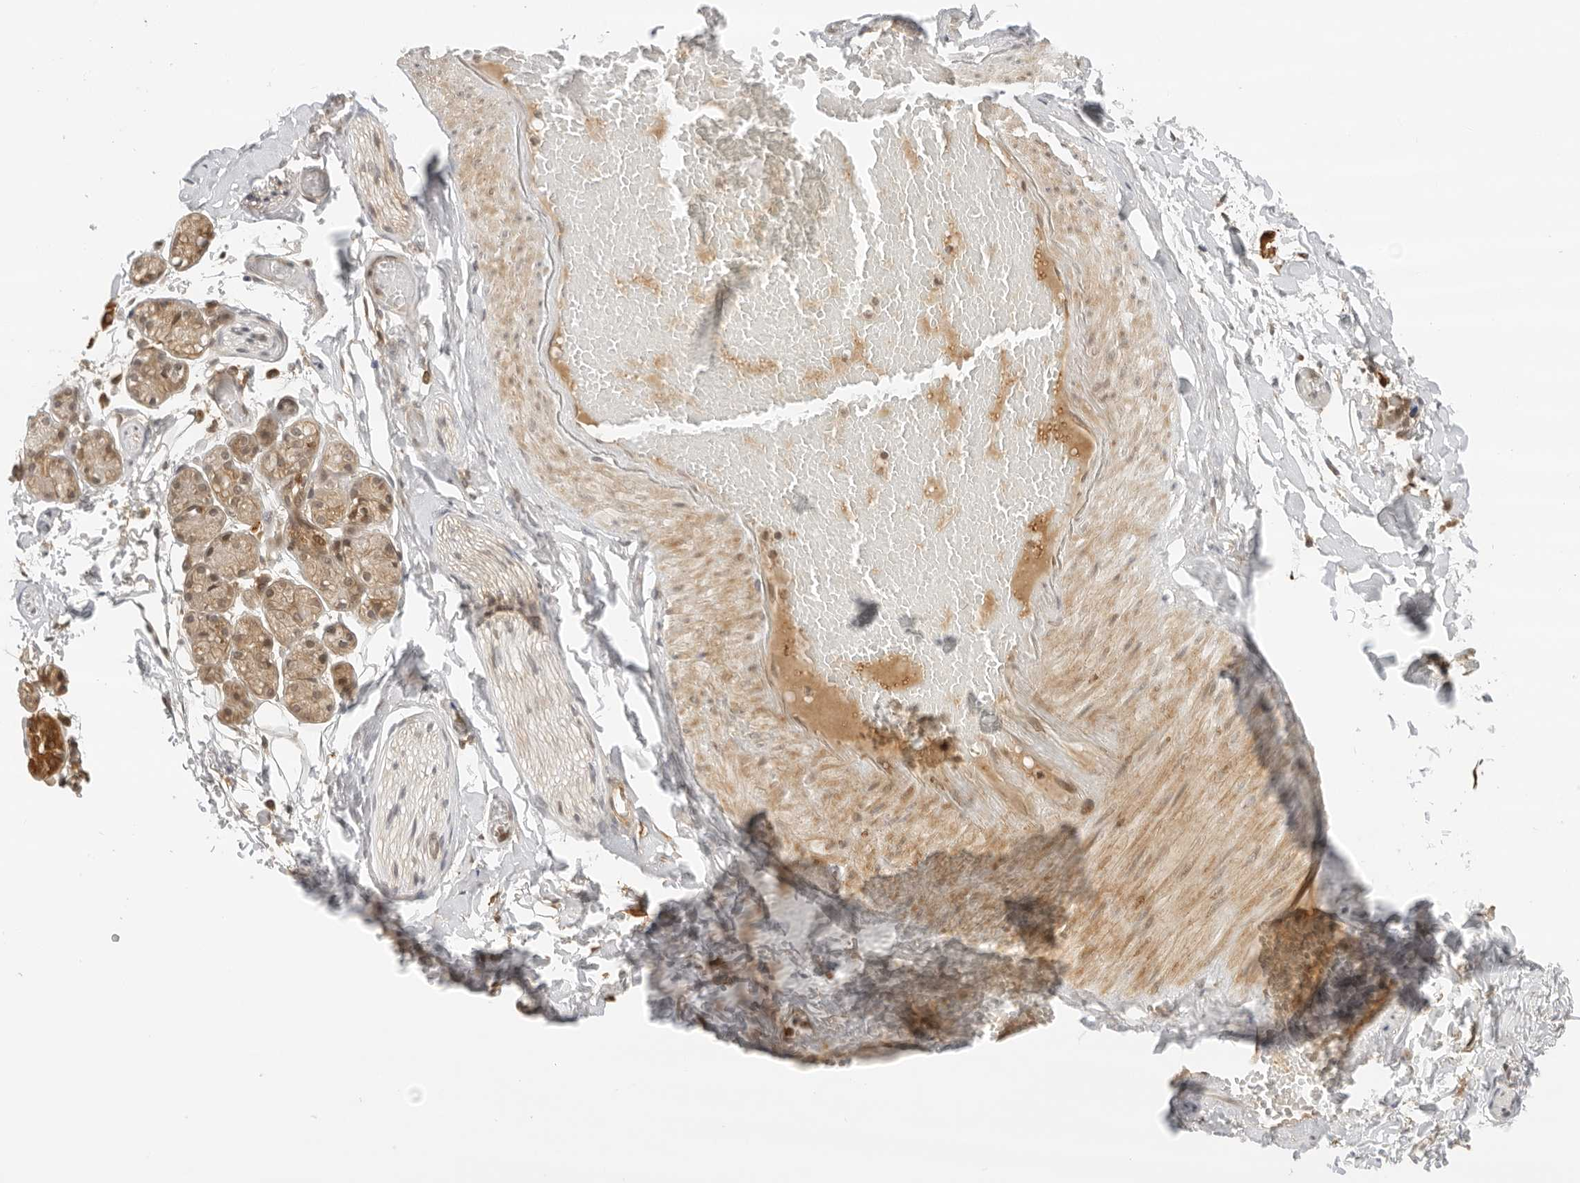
{"staining": {"intensity": "moderate", "quantity": "<25%", "location": "cytoplasmic/membranous,nuclear"}, "tissue": "salivary gland", "cell_type": "Glandular cells", "image_type": "normal", "snomed": [{"axis": "morphology", "description": "Normal tissue, NOS"}, {"axis": "topography", "description": "Salivary gland"}], "caption": "Immunohistochemistry (IHC) (DAB (3,3'-diaminobenzidine)) staining of normal salivary gland shows moderate cytoplasmic/membranous,nuclear protein staining in approximately <25% of glandular cells. (brown staining indicates protein expression, while blue staining denotes nuclei).", "gene": "RC3H1", "patient": {"sex": "male", "age": 63}}